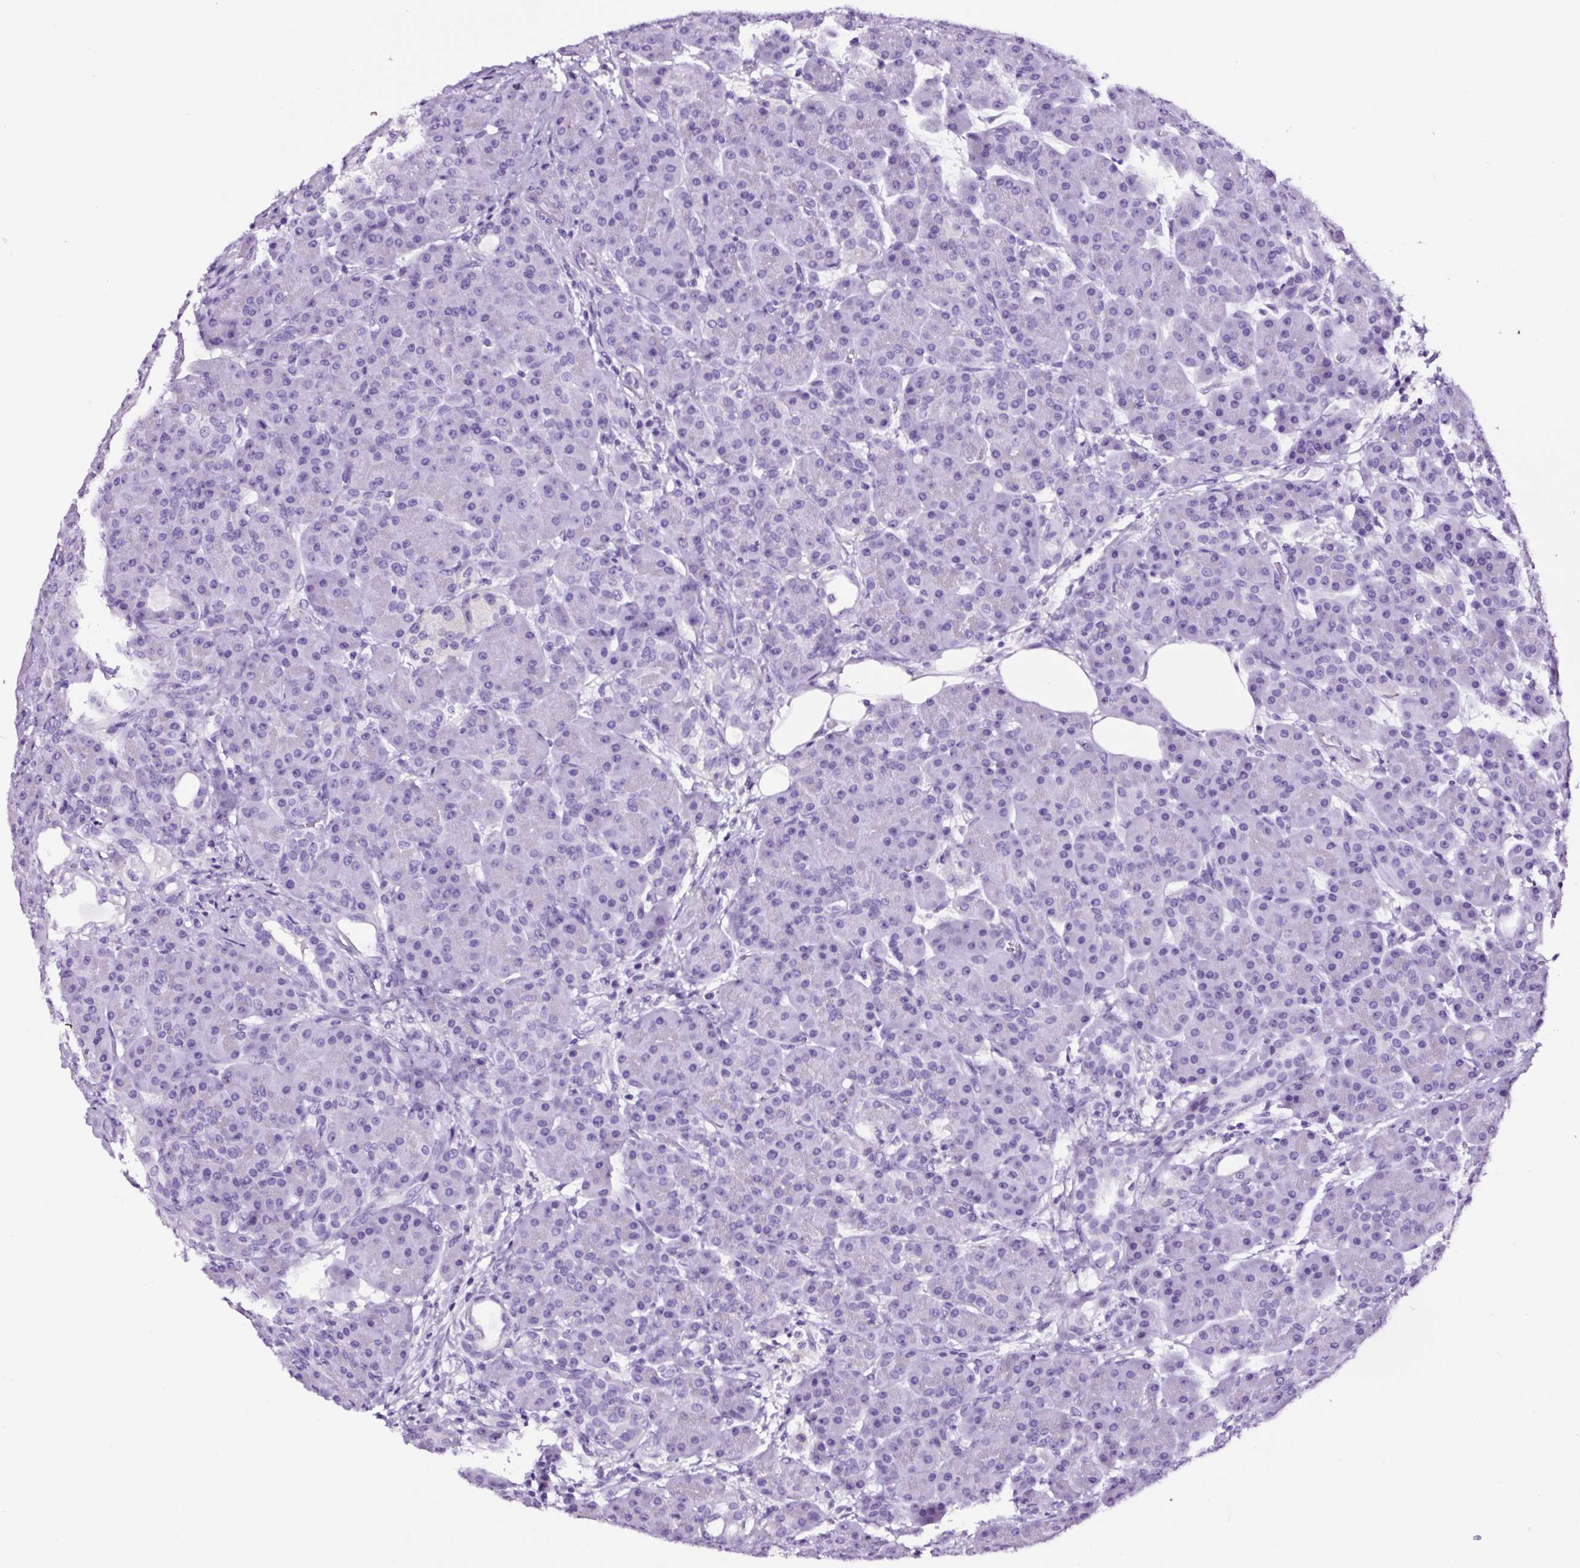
{"staining": {"intensity": "negative", "quantity": "none", "location": "none"}, "tissue": "pancreas", "cell_type": "Exocrine glandular cells", "image_type": "normal", "snomed": [{"axis": "morphology", "description": "Normal tissue, NOS"}, {"axis": "topography", "description": "Pancreas"}], "caption": "High power microscopy photomicrograph of an IHC image of normal pancreas, revealing no significant expression in exocrine glandular cells.", "gene": "FBXL7", "patient": {"sex": "male", "age": 63}}